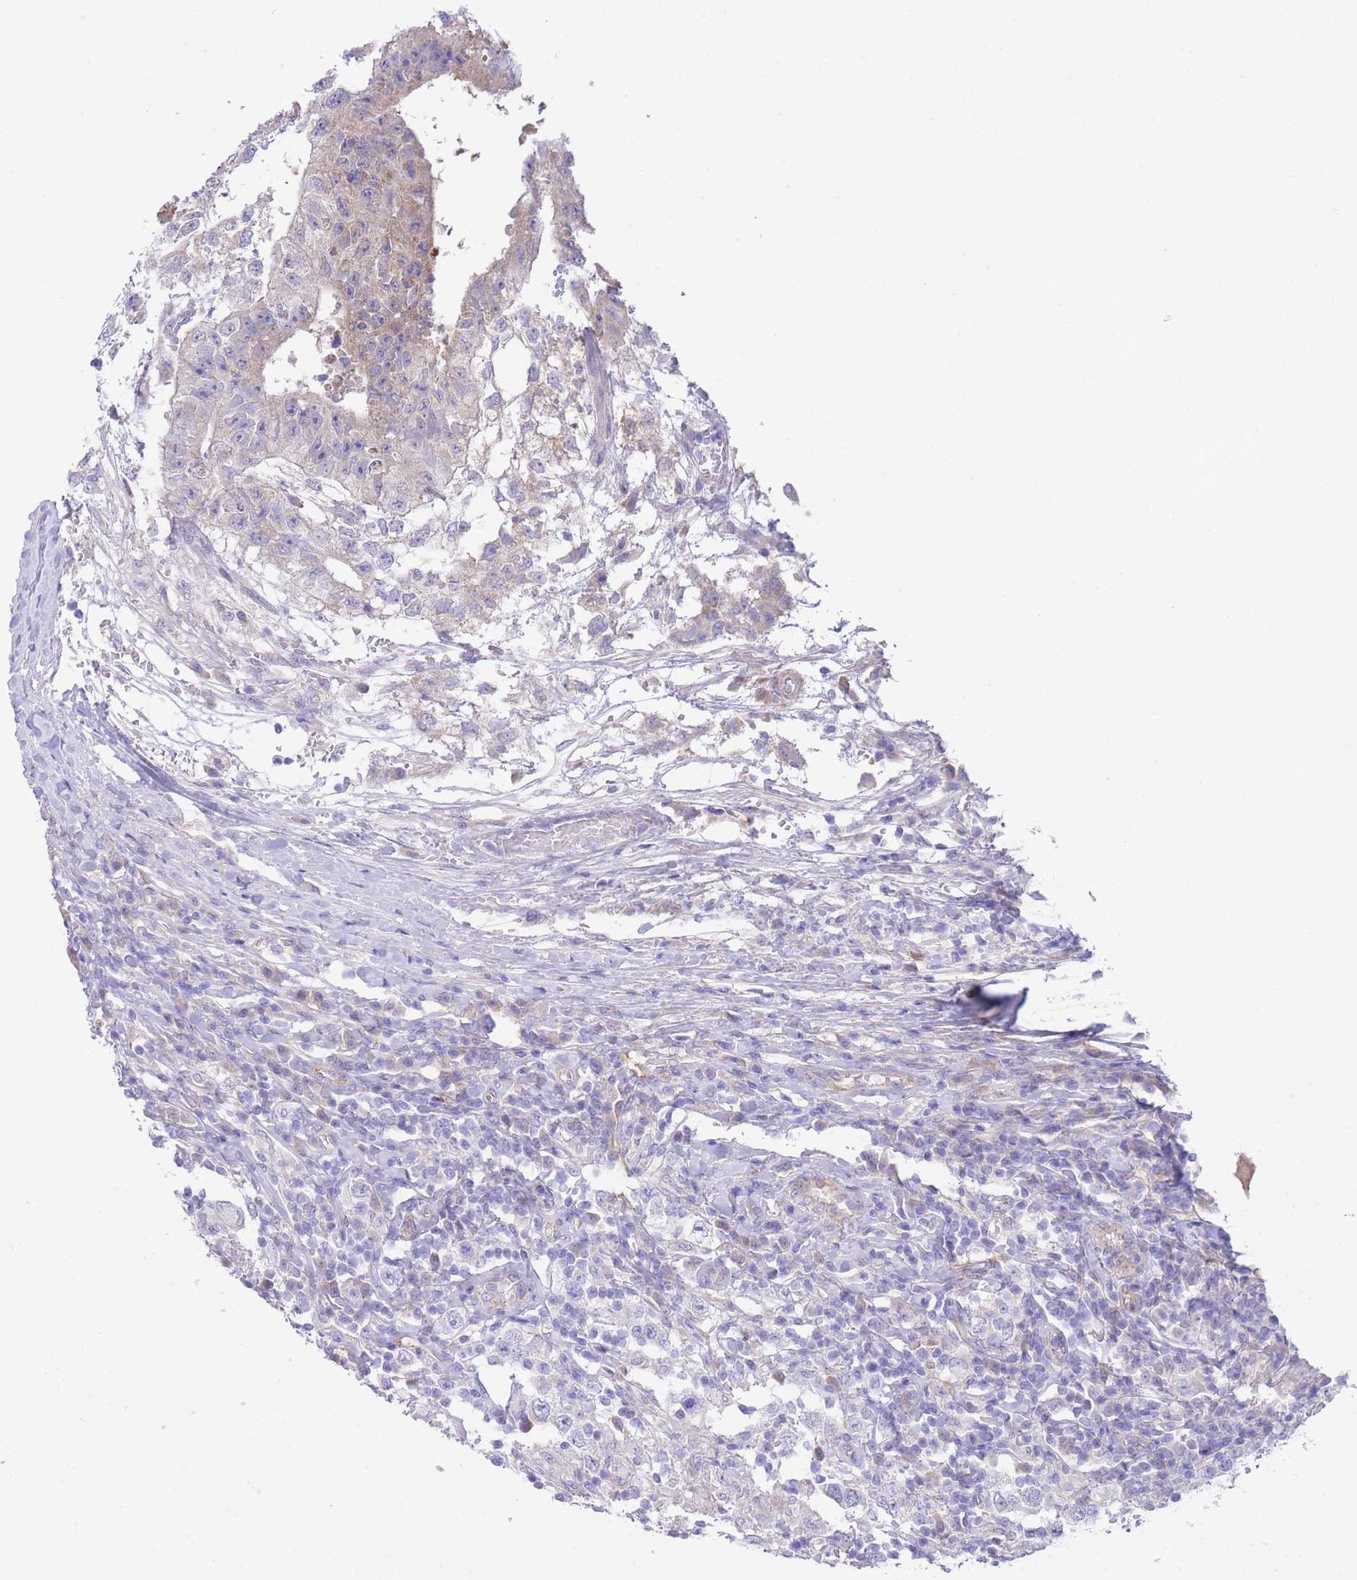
{"staining": {"intensity": "negative", "quantity": "none", "location": "none"}, "tissue": "testis cancer", "cell_type": "Tumor cells", "image_type": "cancer", "snomed": [{"axis": "morphology", "description": "Seminoma, NOS"}, {"axis": "morphology", "description": "Carcinoma, Embryonal, NOS"}, {"axis": "topography", "description": "Testis"}], "caption": "The immunohistochemistry image has no significant positivity in tumor cells of testis seminoma tissue.", "gene": "PGM1", "patient": {"sex": "male", "age": 41}}